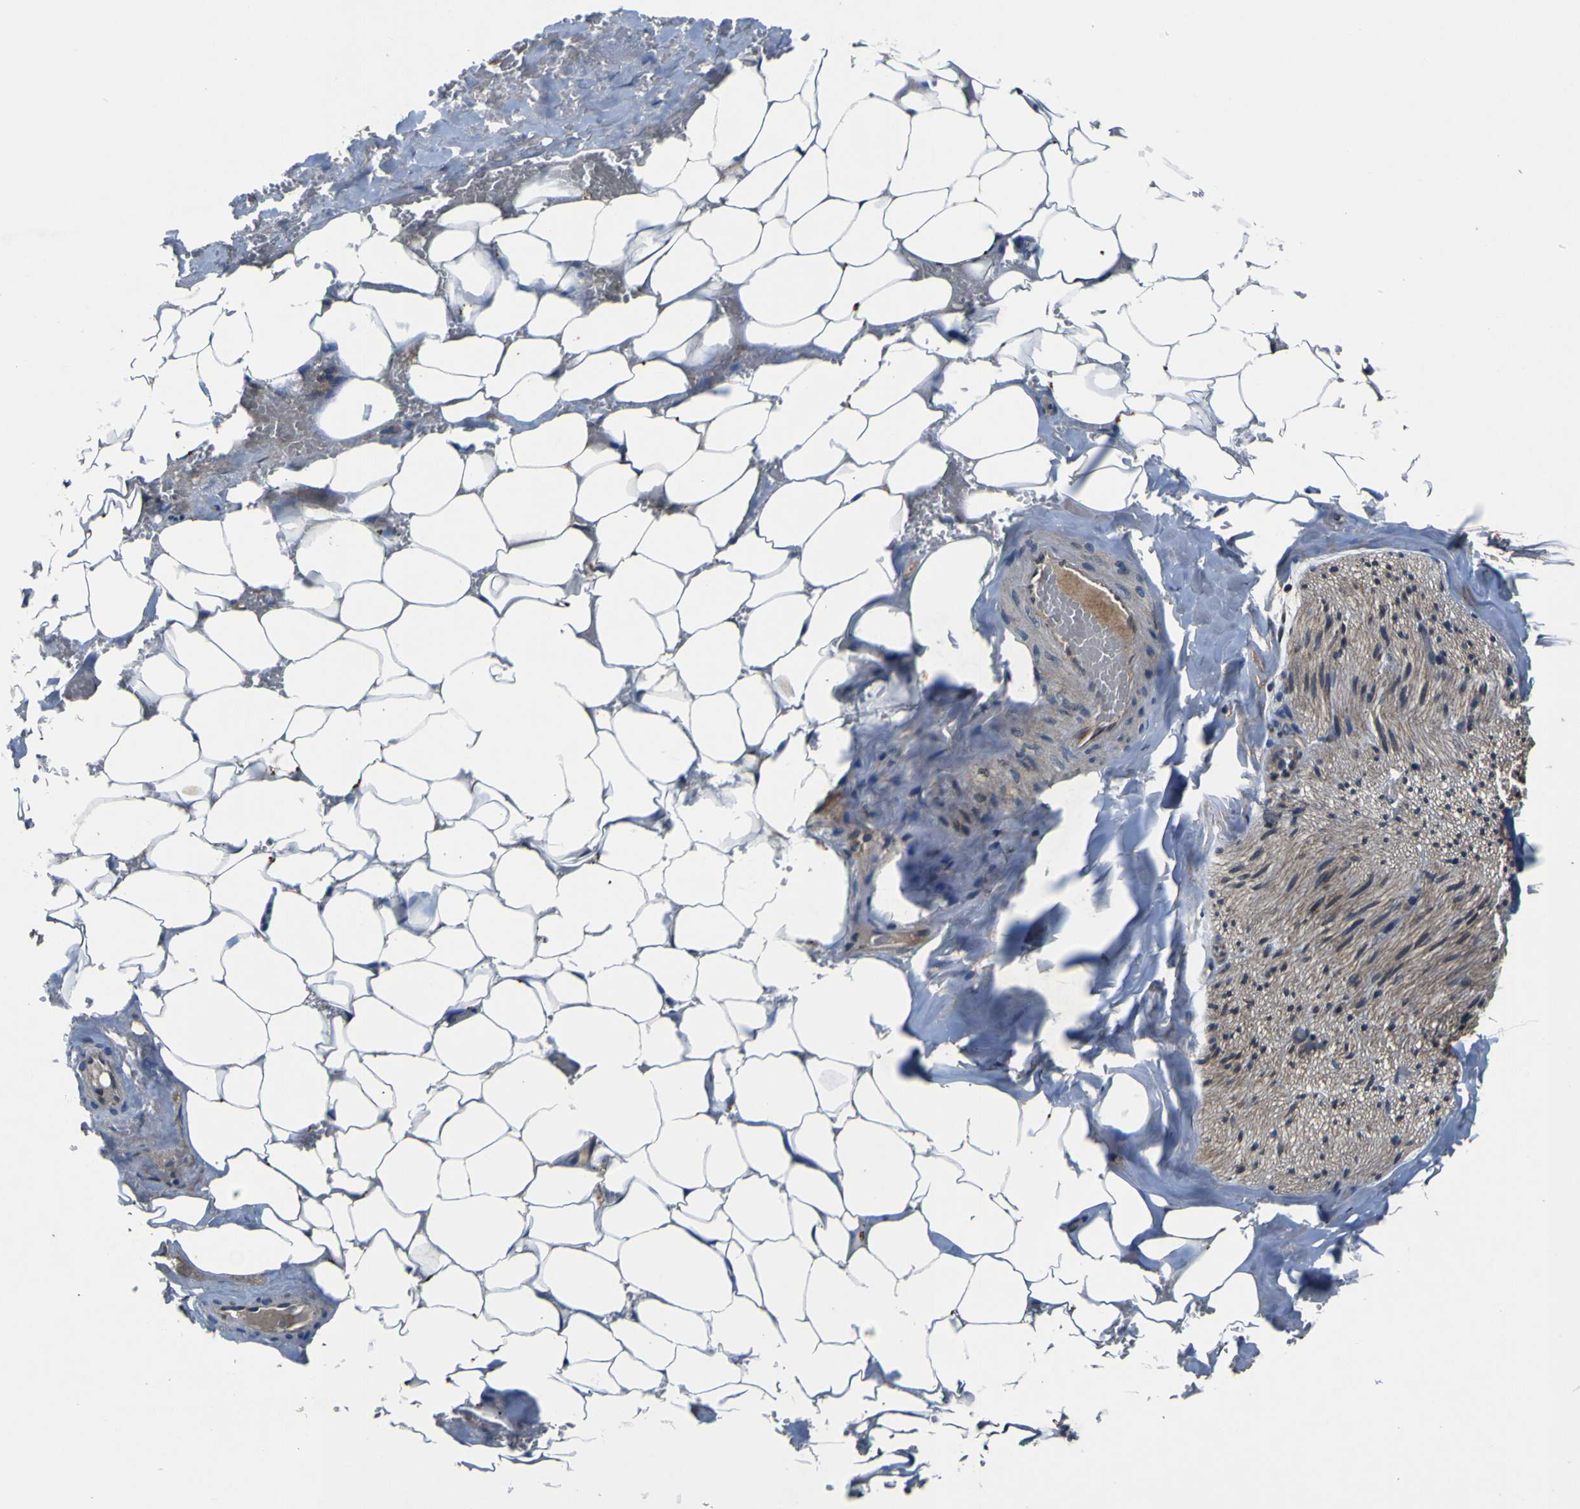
{"staining": {"intensity": "negative", "quantity": "none", "location": "none"}, "tissue": "adipose tissue", "cell_type": "Adipocytes", "image_type": "normal", "snomed": [{"axis": "morphology", "description": "Normal tissue, NOS"}, {"axis": "topography", "description": "Peripheral nerve tissue"}], "caption": "Normal adipose tissue was stained to show a protein in brown. There is no significant positivity in adipocytes. (DAB IHC visualized using brightfield microscopy, high magnification).", "gene": "EPHB4", "patient": {"sex": "male", "age": 70}}